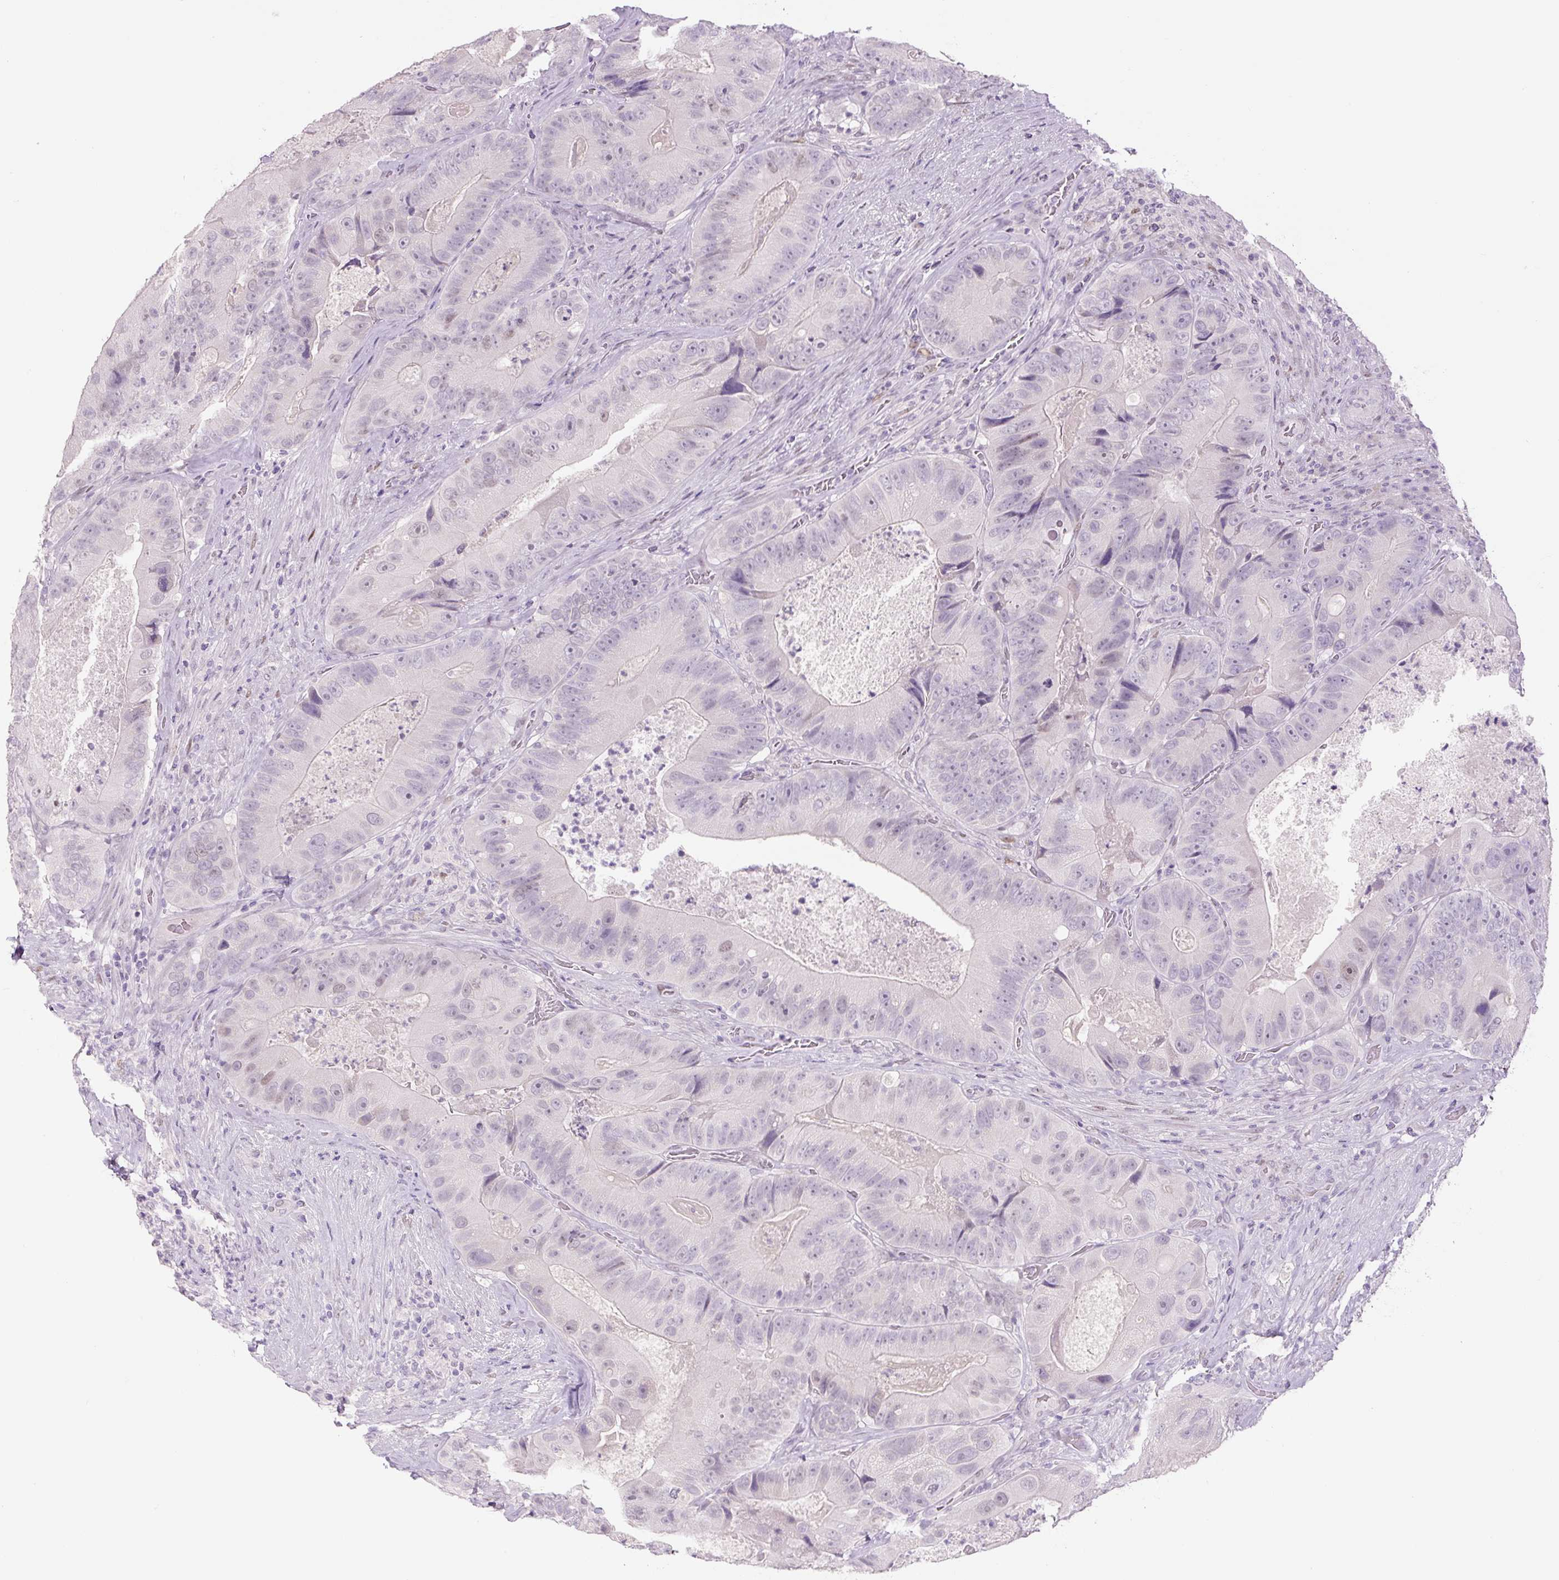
{"staining": {"intensity": "negative", "quantity": "none", "location": "none"}, "tissue": "colorectal cancer", "cell_type": "Tumor cells", "image_type": "cancer", "snomed": [{"axis": "morphology", "description": "Adenocarcinoma, NOS"}, {"axis": "topography", "description": "Colon"}], "caption": "Immunohistochemistry photomicrograph of neoplastic tissue: colorectal adenocarcinoma stained with DAB exhibits no significant protein staining in tumor cells. (DAB immunohistochemistry (IHC), high magnification).", "gene": "SIX1", "patient": {"sex": "female", "age": 86}}